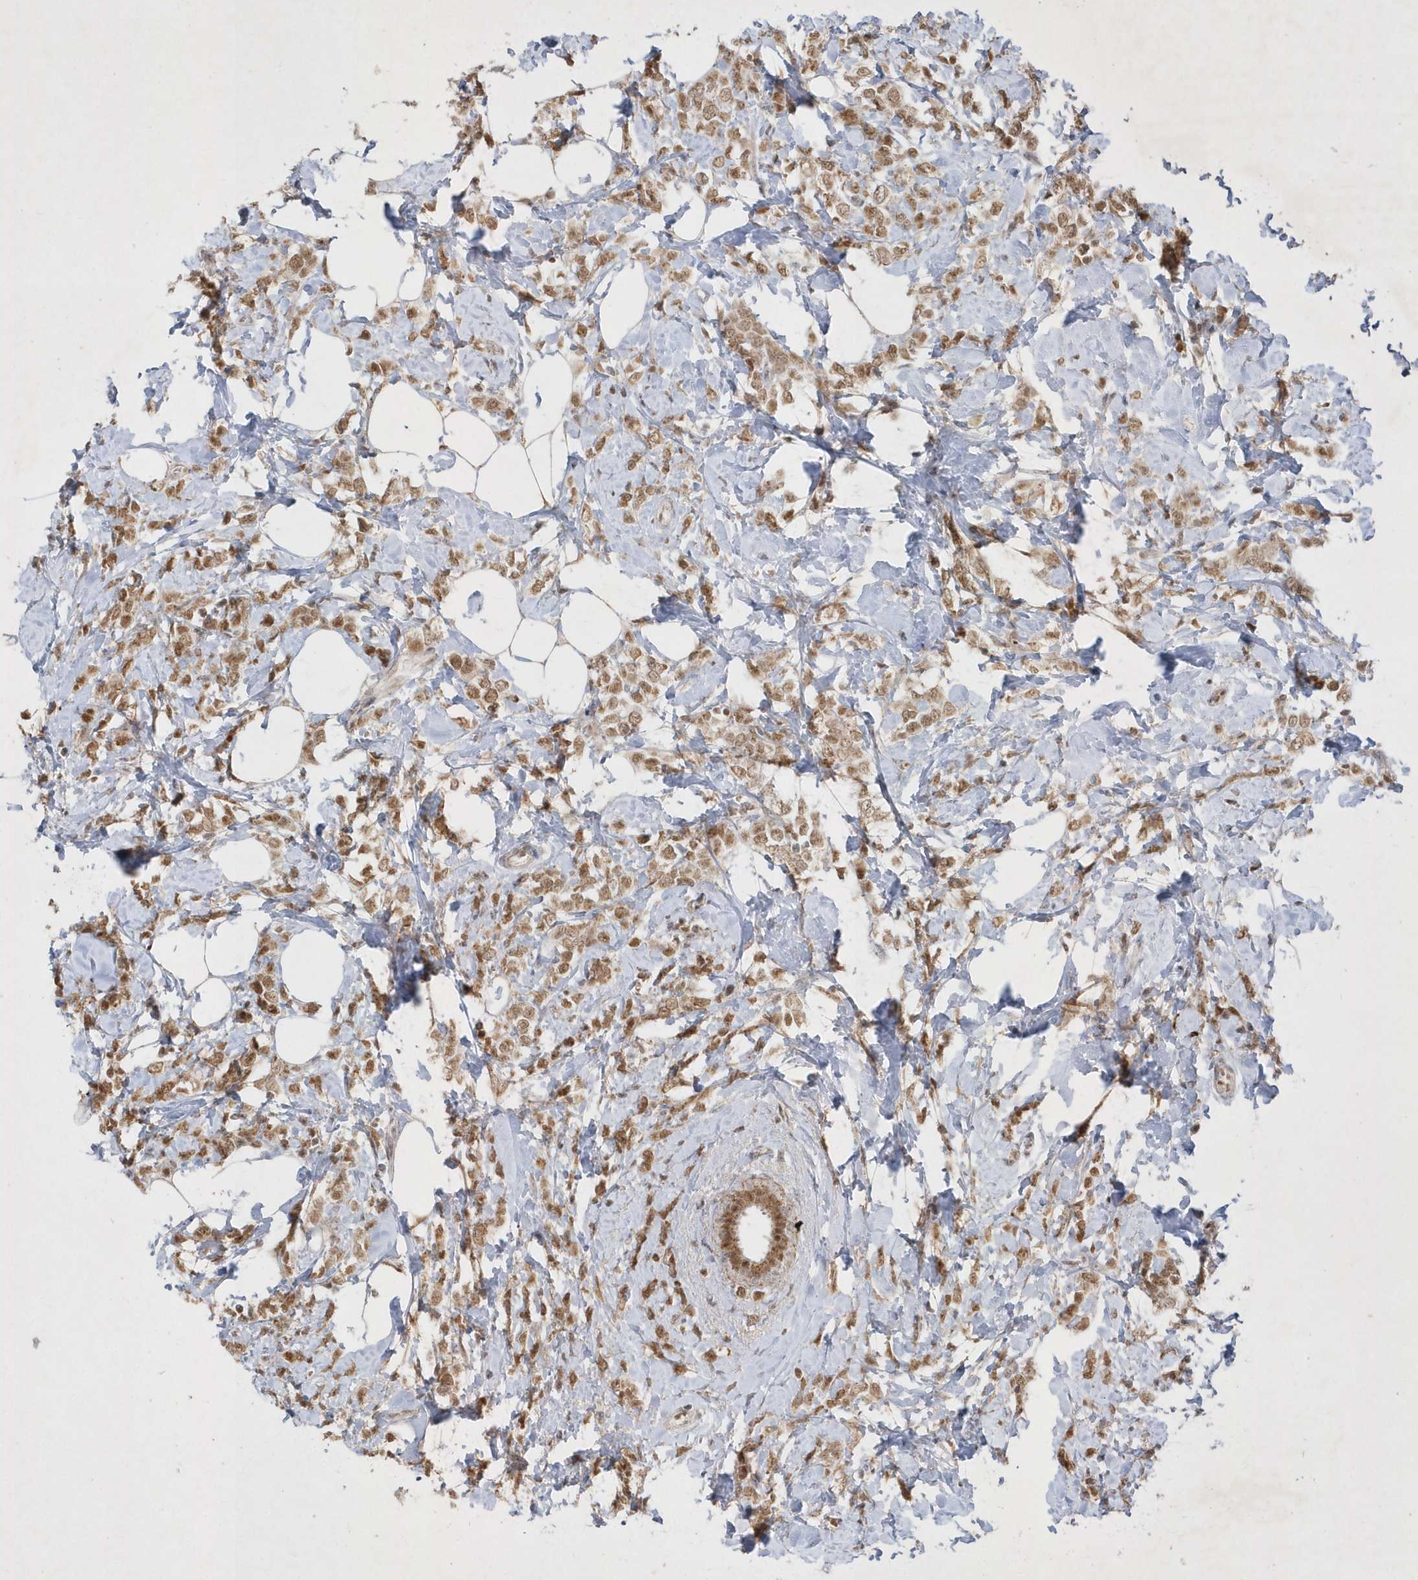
{"staining": {"intensity": "moderate", "quantity": ">75%", "location": "nuclear"}, "tissue": "breast cancer", "cell_type": "Tumor cells", "image_type": "cancer", "snomed": [{"axis": "morphology", "description": "Lobular carcinoma"}, {"axis": "topography", "description": "Breast"}], "caption": "Brown immunohistochemical staining in human breast lobular carcinoma displays moderate nuclear staining in approximately >75% of tumor cells.", "gene": "CPSF3", "patient": {"sex": "female", "age": 47}}